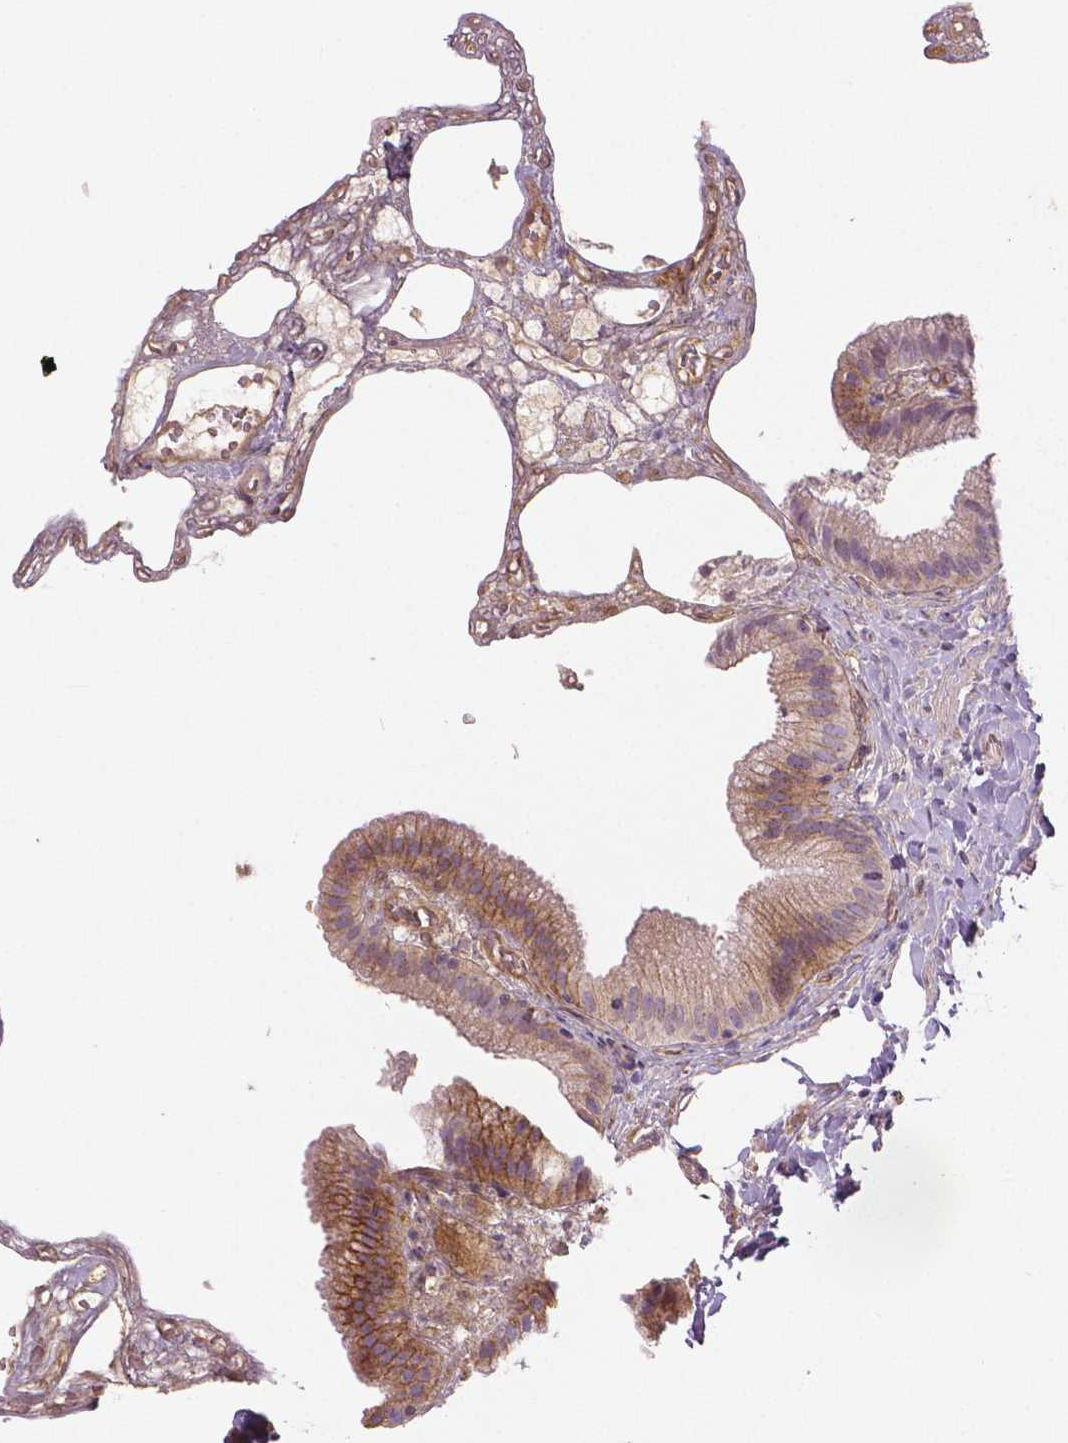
{"staining": {"intensity": "moderate", "quantity": "<25%", "location": "cytoplasmic/membranous"}, "tissue": "gallbladder", "cell_type": "Glandular cells", "image_type": "normal", "snomed": [{"axis": "morphology", "description": "Normal tissue, NOS"}, {"axis": "topography", "description": "Gallbladder"}], "caption": "An image of gallbladder stained for a protein displays moderate cytoplasmic/membranous brown staining in glandular cells.", "gene": "FLT1", "patient": {"sex": "female", "age": 63}}